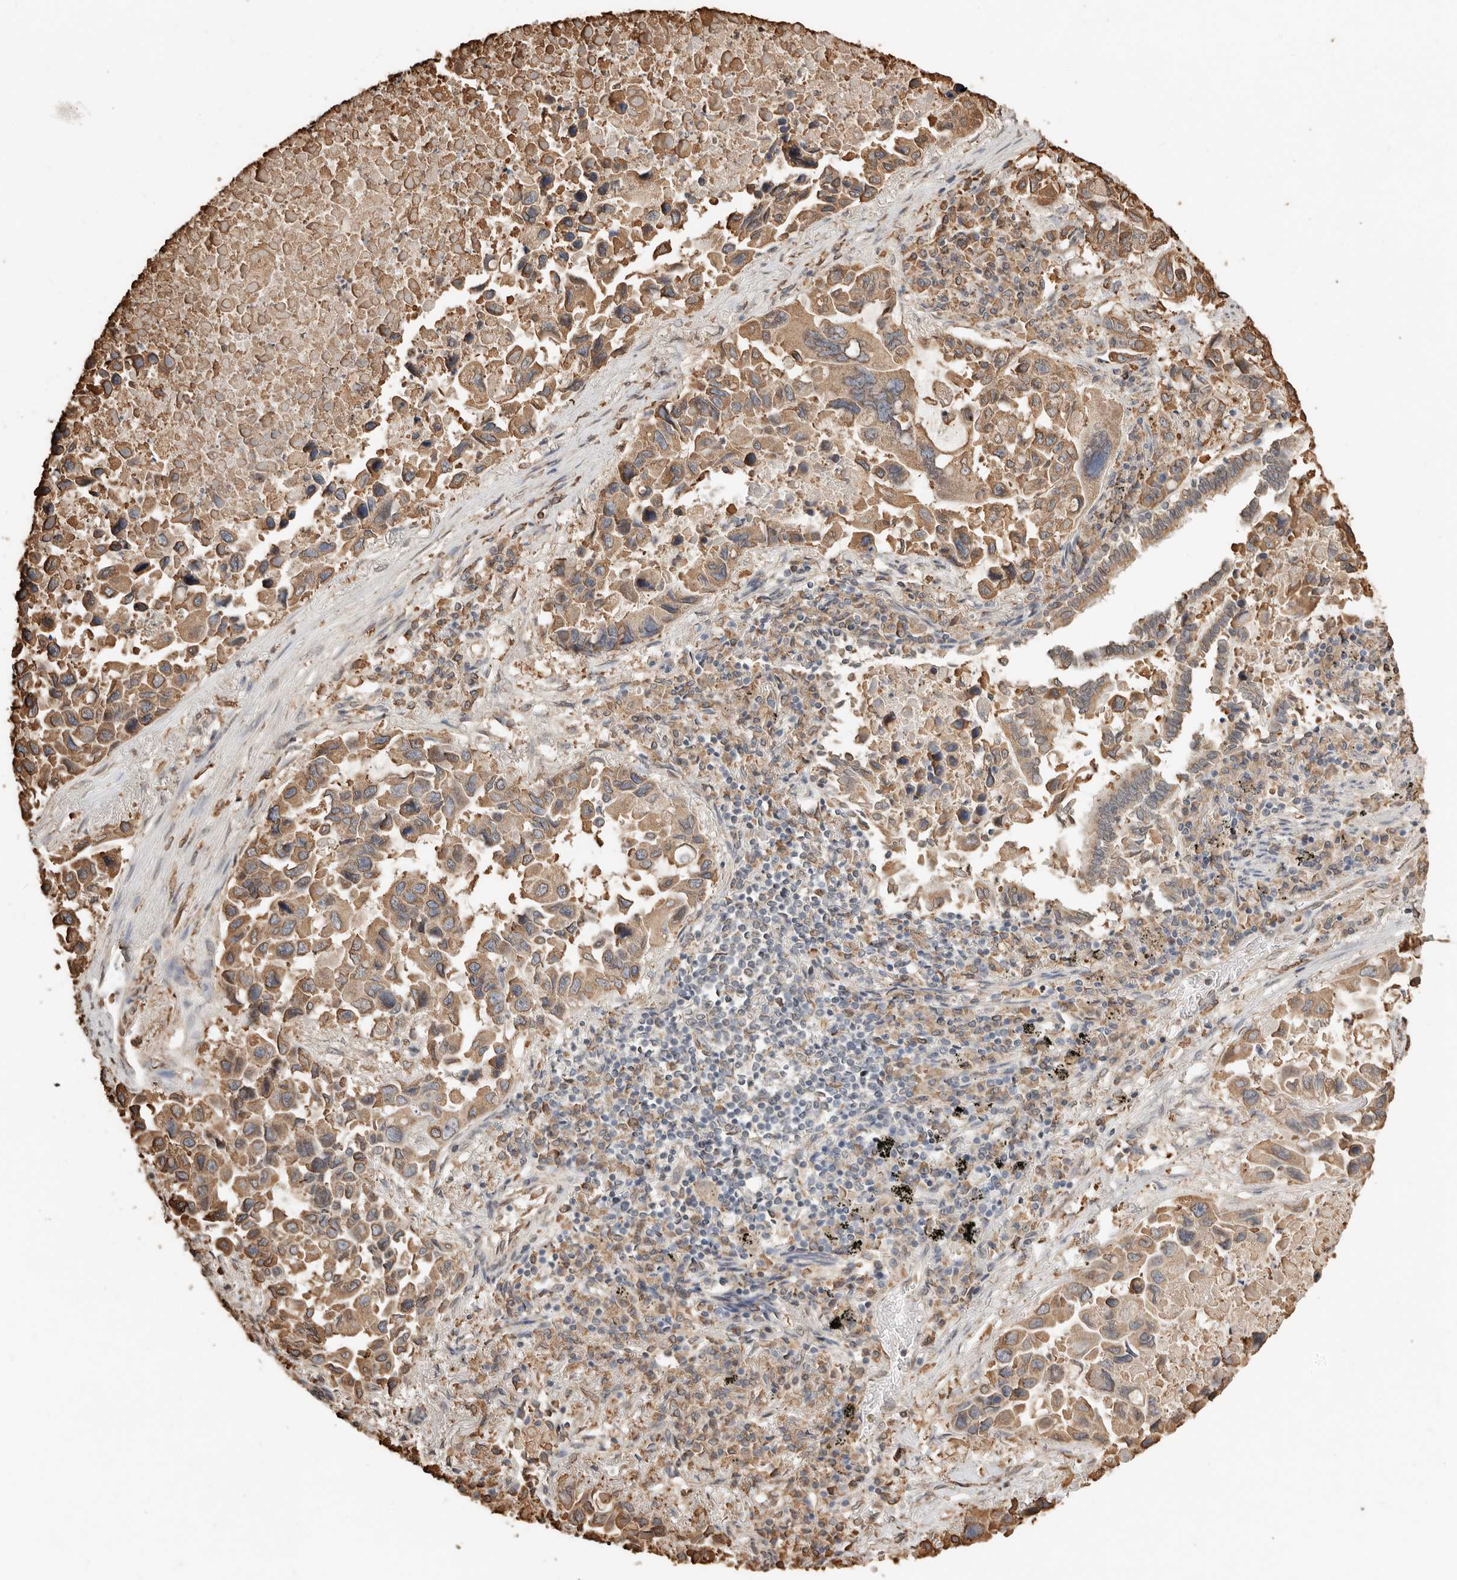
{"staining": {"intensity": "moderate", "quantity": ">75%", "location": "cytoplasmic/membranous"}, "tissue": "lung cancer", "cell_type": "Tumor cells", "image_type": "cancer", "snomed": [{"axis": "morphology", "description": "Adenocarcinoma, NOS"}, {"axis": "topography", "description": "Lung"}], "caption": "Immunohistochemistry (DAB) staining of lung adenocarcinoma shows moderate cytoplasmic/membranous protein positivity in about >75% of tumor cells.", "gene": "ARHGEF10L", "patient": {"sex": "male", "age": 64}}